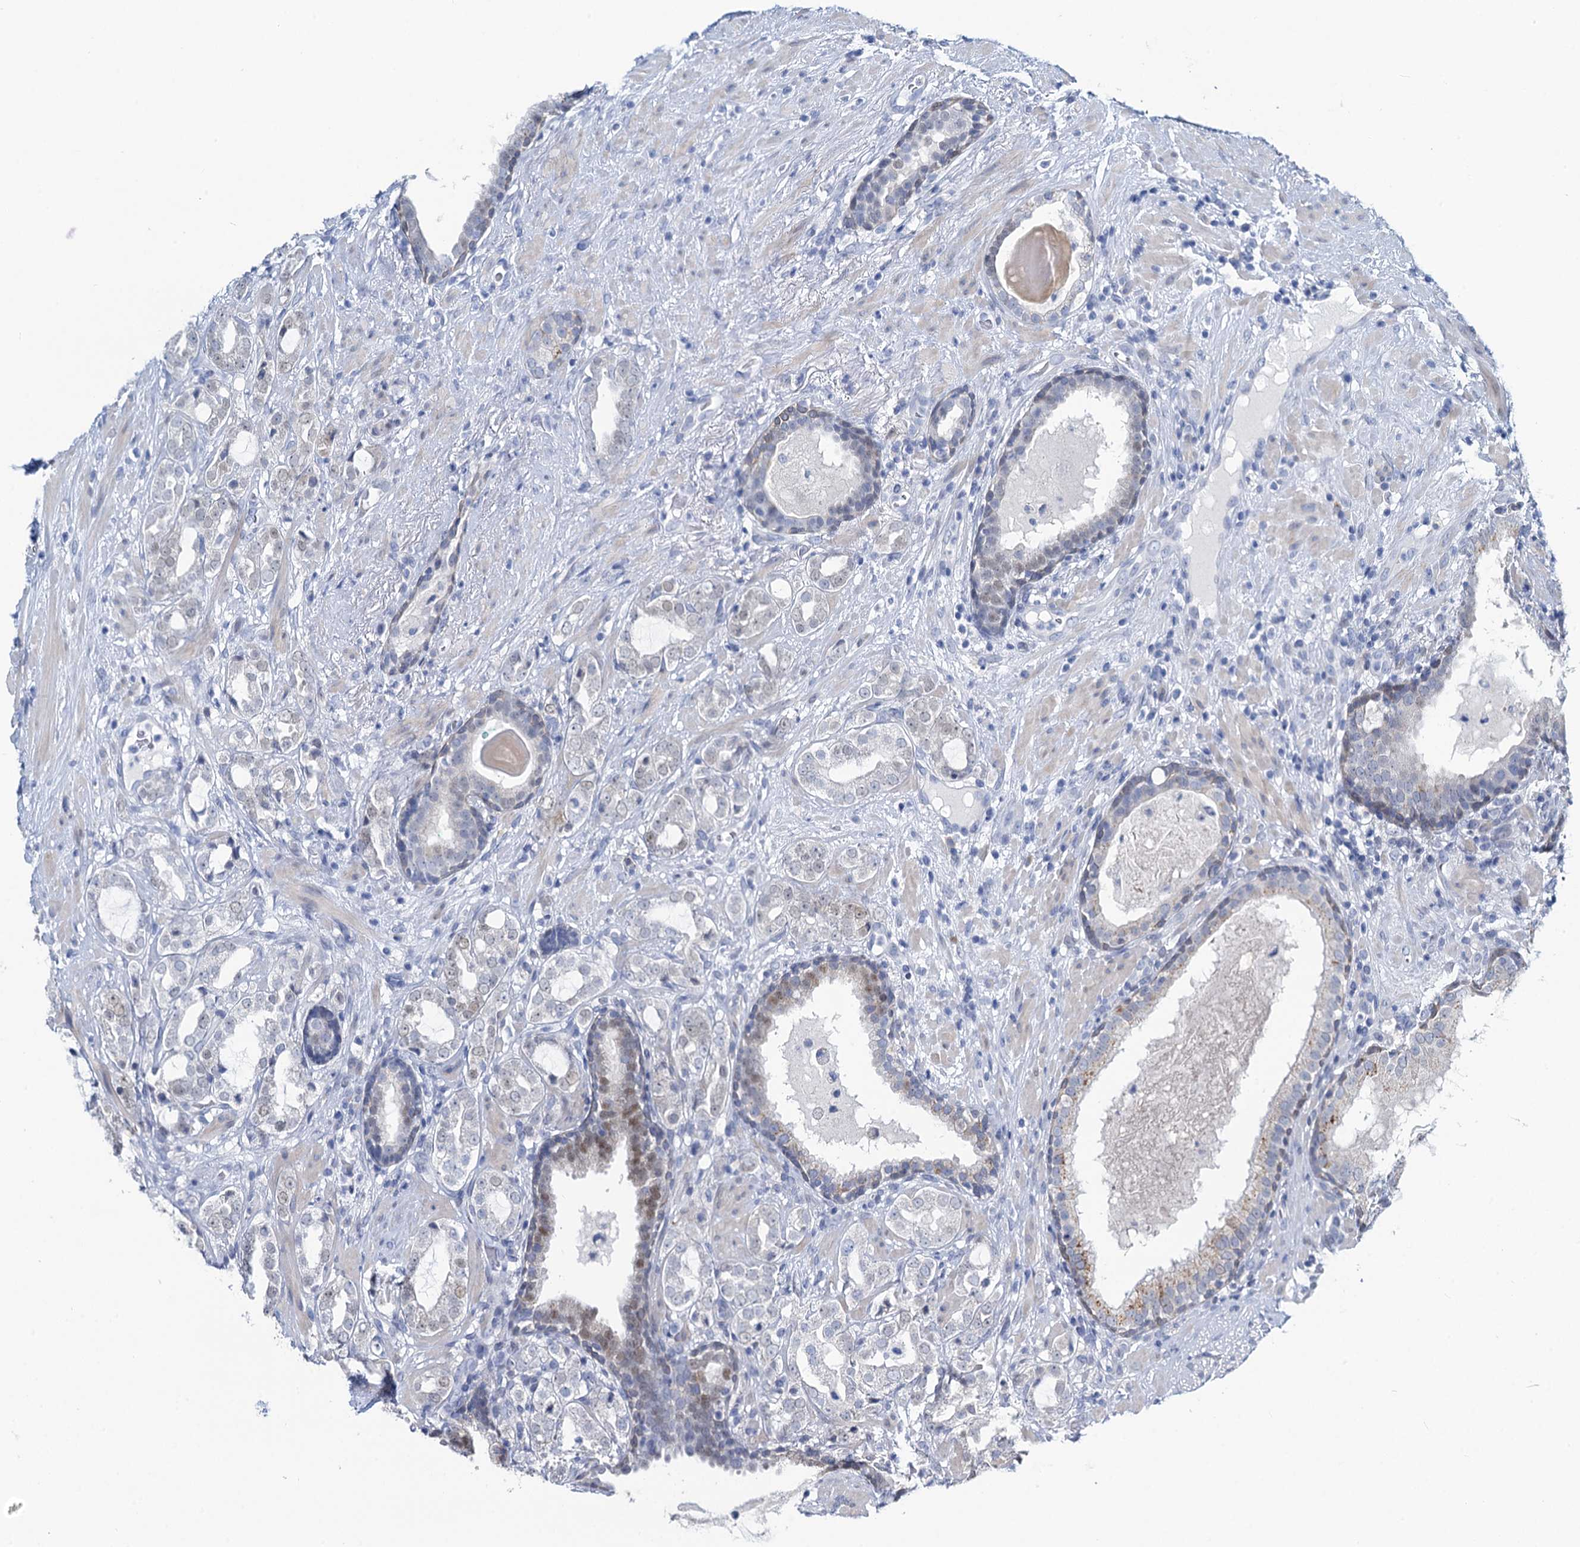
{"staining": {"intensity": "weak", "quantity": "<25%", "location": "nuclear"}, "tissue": "prostate cancer", "cell_type": "Tumor cells", "image_type": "cancer", "snomed": [{"axis": "morphology", "description": "Adenocarcinoma, High grade"}, {"axis": "topography", "description": "Prostate"}], "caption": "Tumor cells are negative for brown protein staining in prostate high-grade adenocarcinoma.", "gene": "TOX3", "patient": {"sex": "male", "age": 64}}